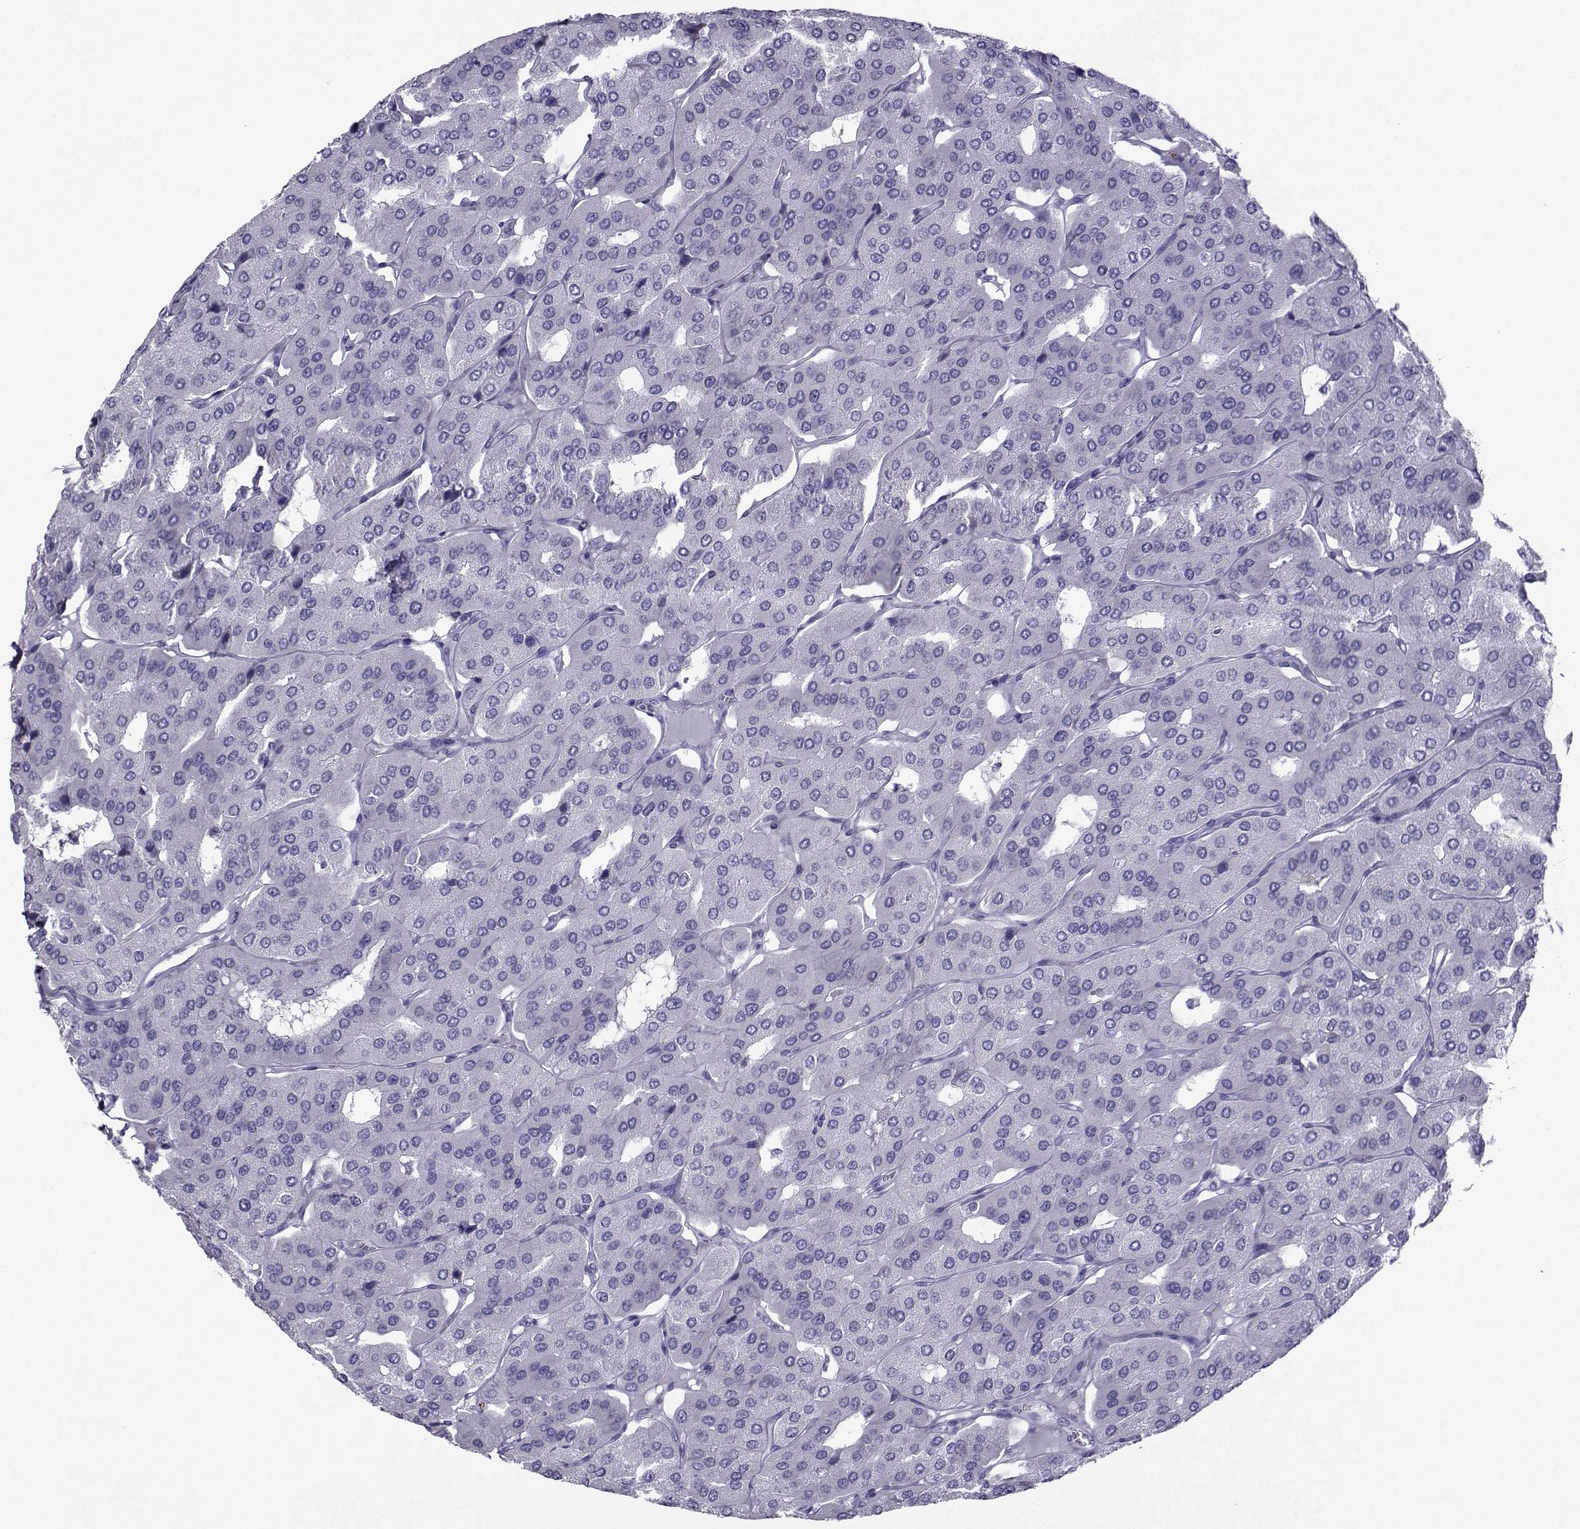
{"staining": {"intensity": "negative", "quantity": "none", "location": "none"}, "tissue": "parathyroid gland", "cell_type": "Glandular cells", "image_type": "normal", "snomed": [{"axis": "morphology", "description": "Normal tissue, NOS"}, {"axis": "morphology", "description": "Adenoma, NOS"}, {"axis": "topography", "description": "Parathyroid gland"}], "caption": "The image displays no significant positivity in glandular cells of parathyroid gland.", "gene": "CRYBB1", "patient": {"sex": "female", "age": 86}}